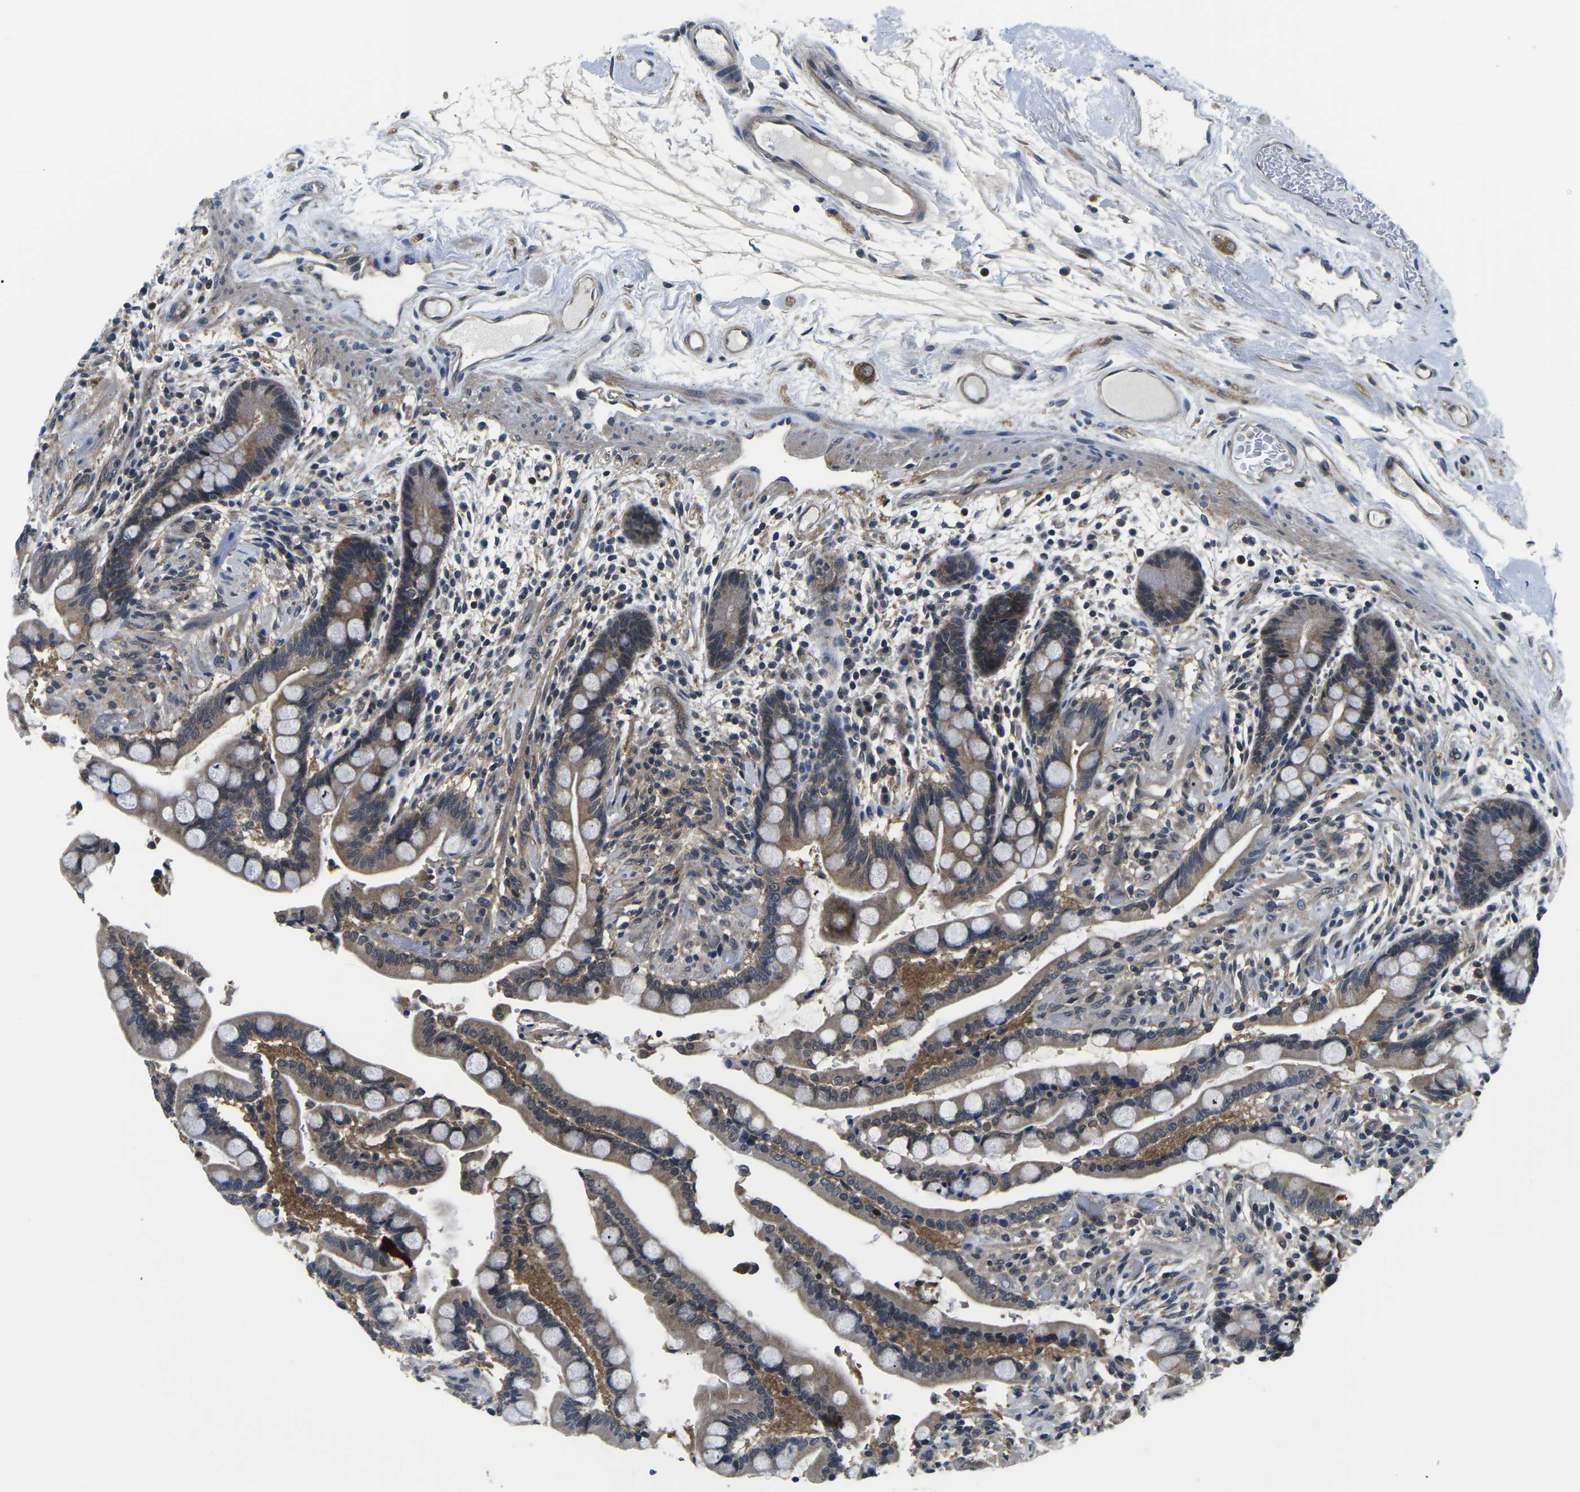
{"staining": {"intensity": "weak", "quantity": "25%-75%", "location": "cytoplasmic/membranous"}, "tissue": "colon", "cell_type": "Endothelial cells", "image_type": "normal", "snomed": [{"axis": "morphology", "description": "Normal tissue, NOS"}, {"axis": "topography", "description": "Colon"}], "caption": "Protein analysis of benign colon displays weak cytoplasmic/membranous staining in approximately 25%-75% of endothelial cells.", "gene": "GSK3B", "patient": {"sex": "male", "age": 73}}